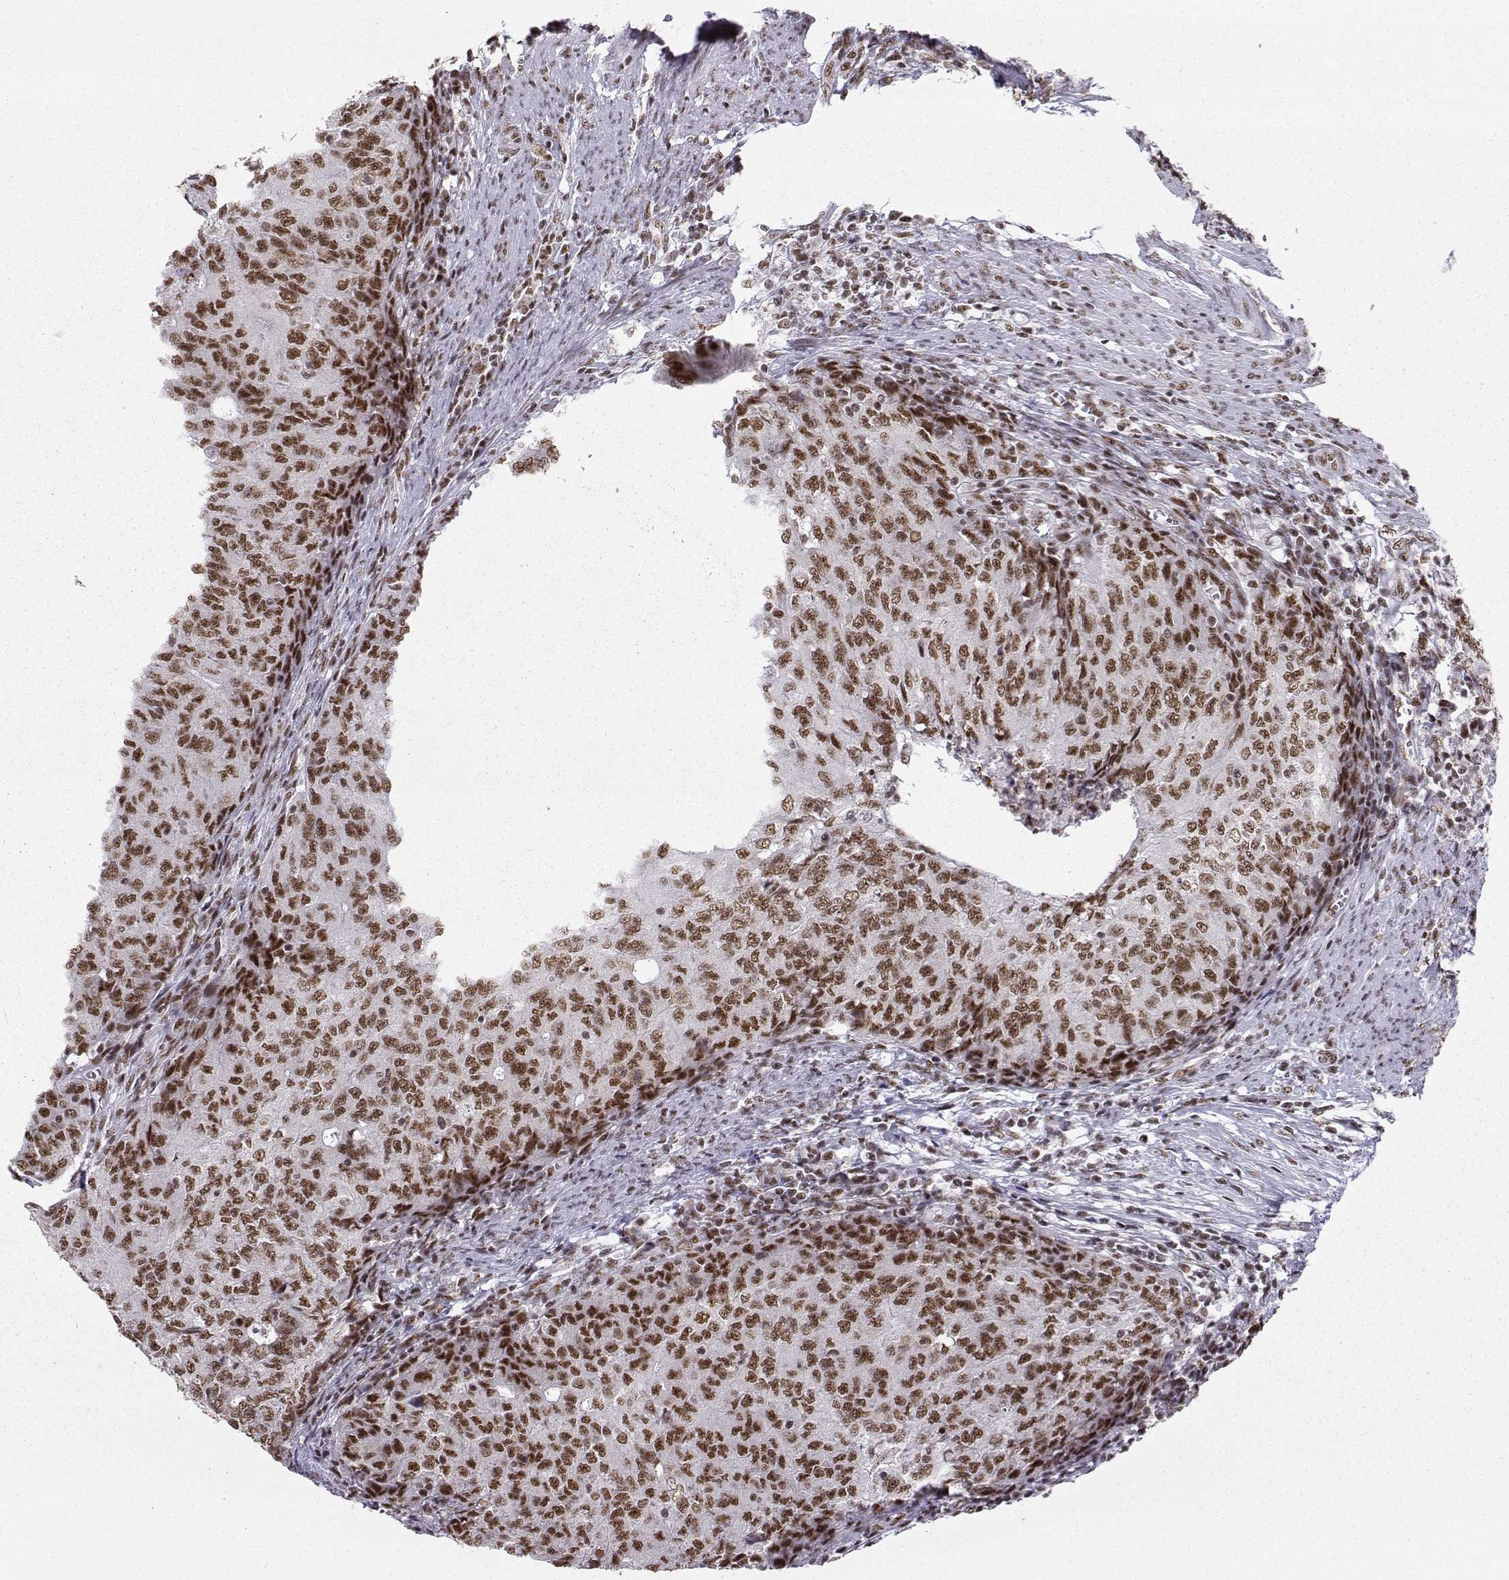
{"staining": {"intensity": "strong", "quantity": "25%-75%", "location": "nuclear"}, "tissue": "endometrial cancer", "cell_type": "Tumor cells", "image_type": "cancer", "snomed": [{"axis": "morphology", "description": "Adenocarcinoma, NOS"}, {"axis": "topography", "description": "Endometrium"}], "caption": "Immunohistochemistry histopathology image of neoplastic tissue: human endometrial cancer stained using IHC reveals high levels of strong protein expression localized specifically in the nuclear of tumor cells, appearing as a nuclear brown color.", "gene": "SNRPB2", "patient": {"sex": "female", "age": 82}}